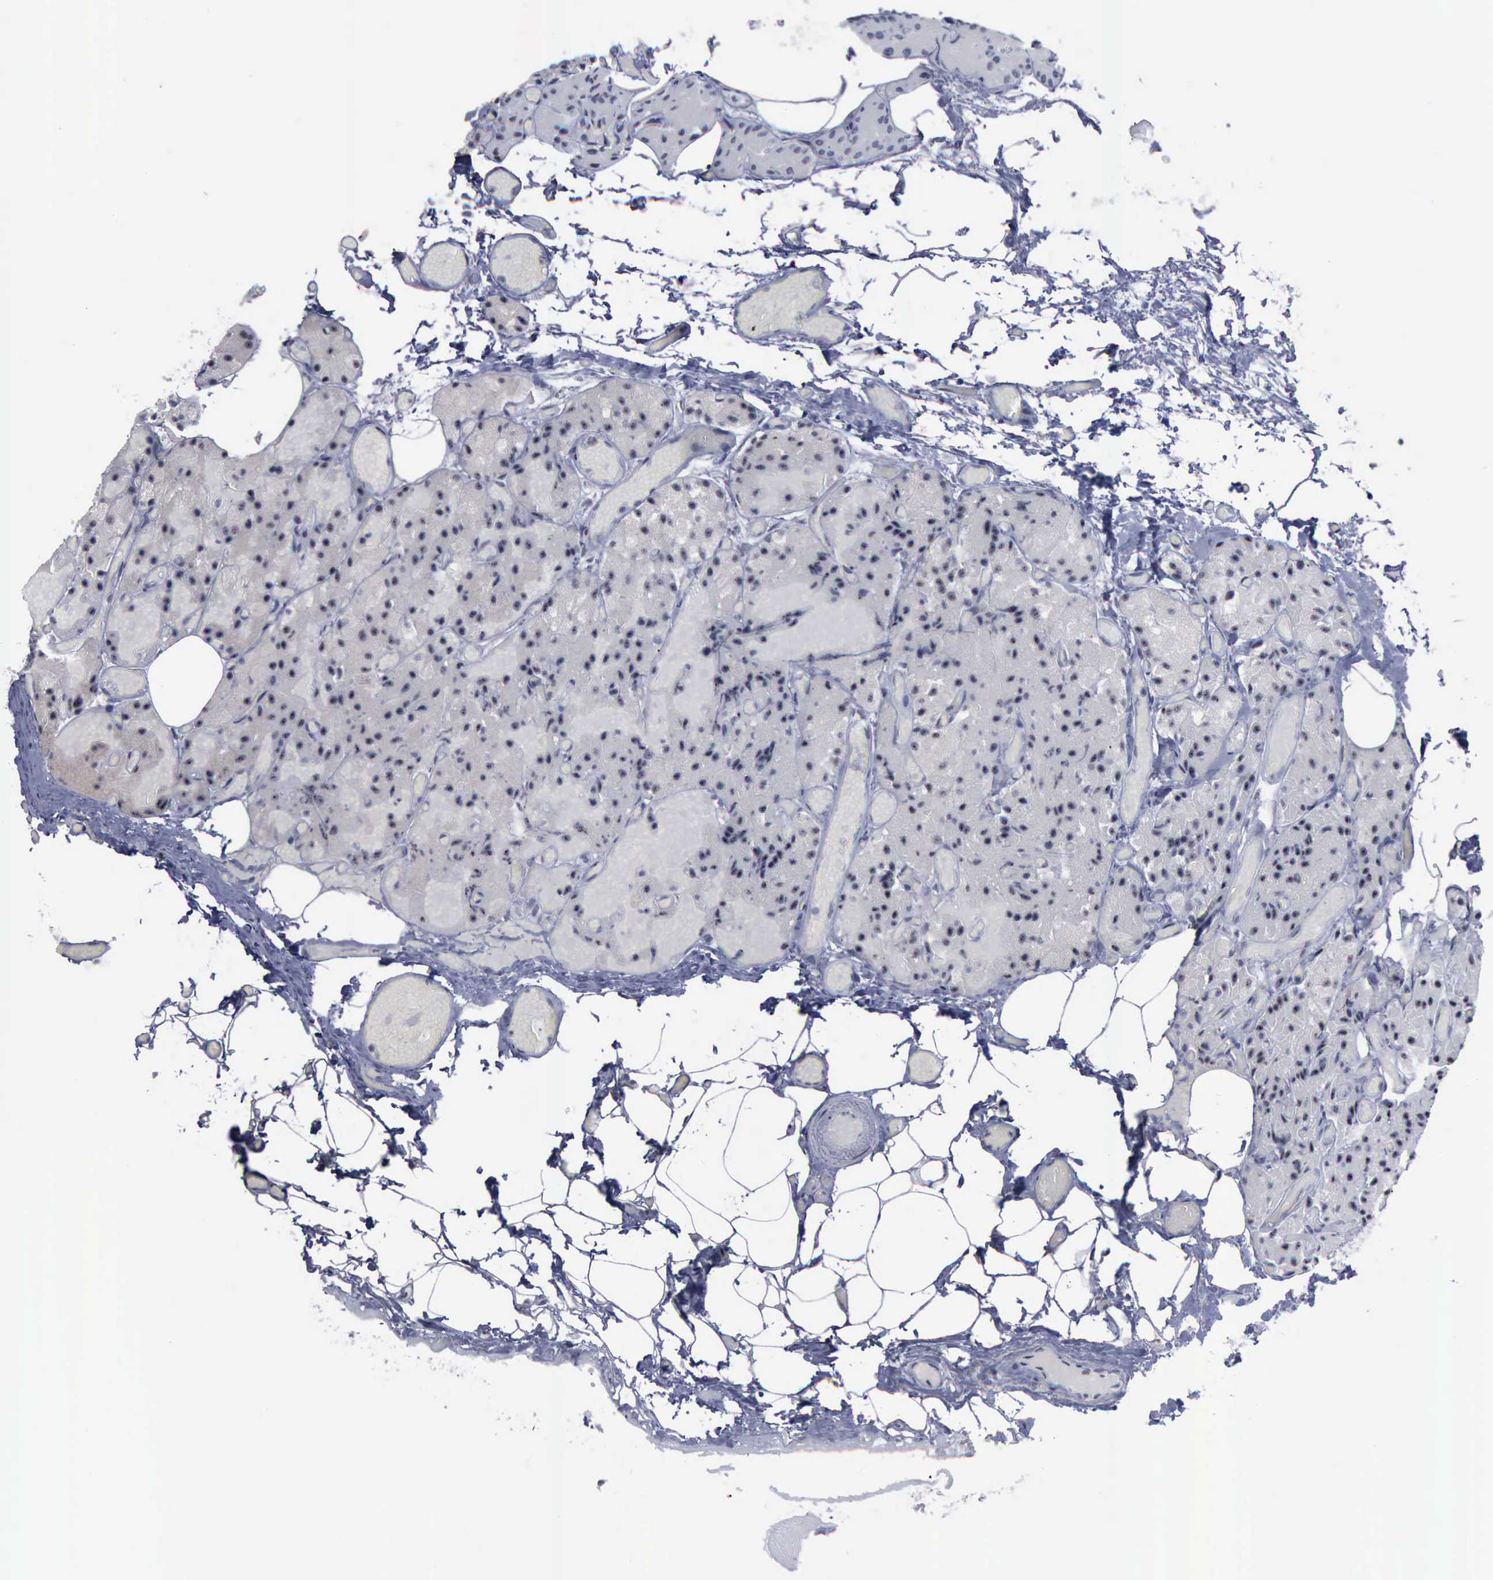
{"staining": {"intensity": "negative", "quantity": "none", "location": "none"}, "tissue": "parathyroid gland", "cell_type": "Glandular cells", "image_type": "normal", "snomed": [{"axis": "morphology", "description": "Normal tissue, NOS"}, {"axis": "topography", "description": "Skeletal muscle"}, {"axis": "topography", "description": "Parathyroid gland"}], "caption": "An immunohistochemistry histopathology image of unremarkable parathyroid gland is shown. There is no staining in glandular cells of parathyroid gland.", "gene": "BRD1", "patient": {"sex": "female", "age": 37}}